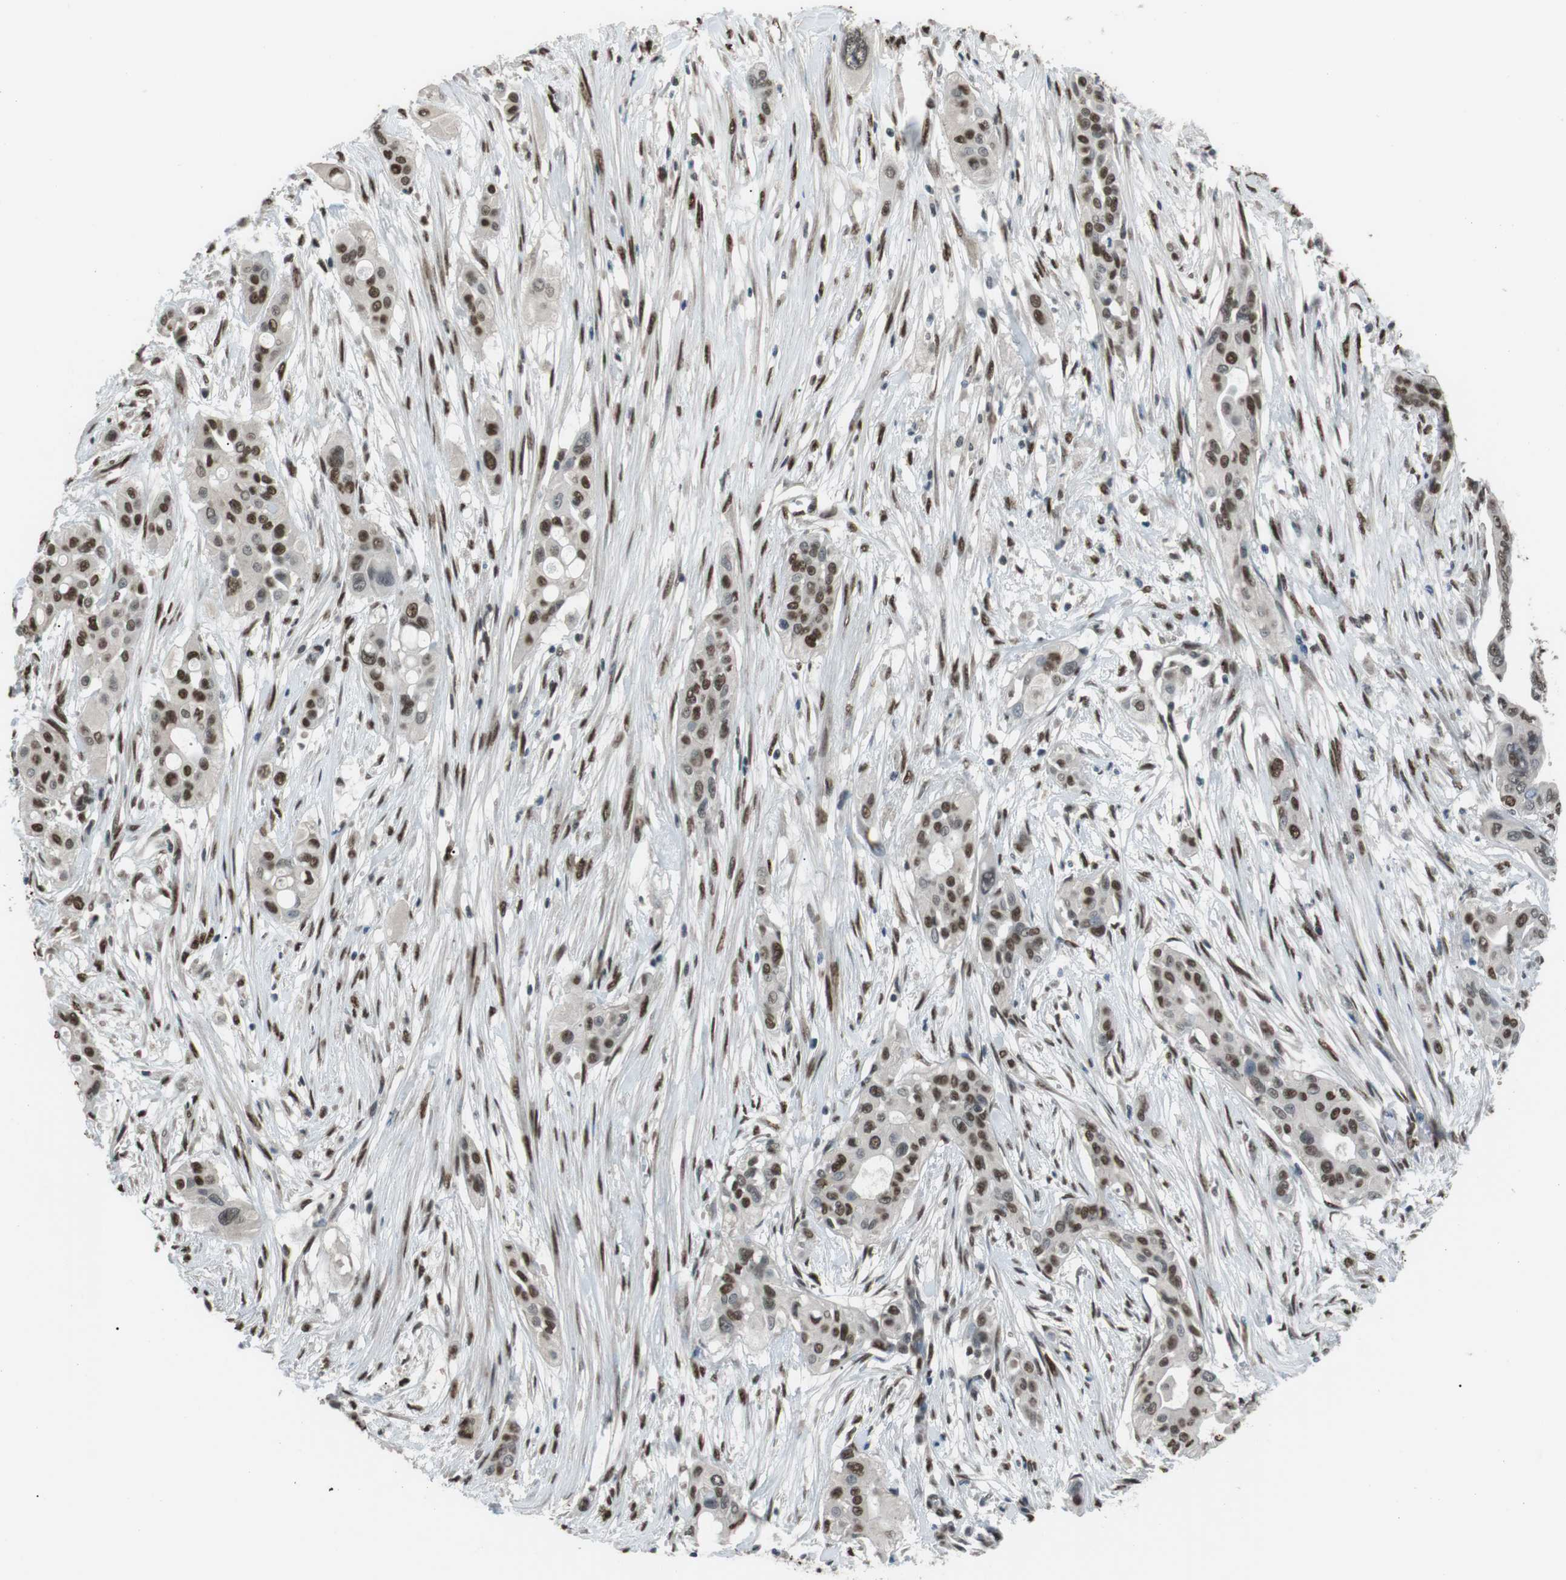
{"staining": {"intensity": "moderate", "quantity": ">75%", "location": "nuclear"}, "tissue": "pancreatic cancer", "cell_type": "Tumor cells", "image_type": "cancer", "snomed": [{"axis": "morphology", "description": "Adenocarcinoma, NOS"}, {"axis": "topography", "description": "Pancreas"}], "caption": "Adenocarcinoma (pancreatic) stained for a protein displays moderate nuclear positivity in tumor cells.", "gene": "SRPK2", "patient": {"sex": "female", "age": 60}}